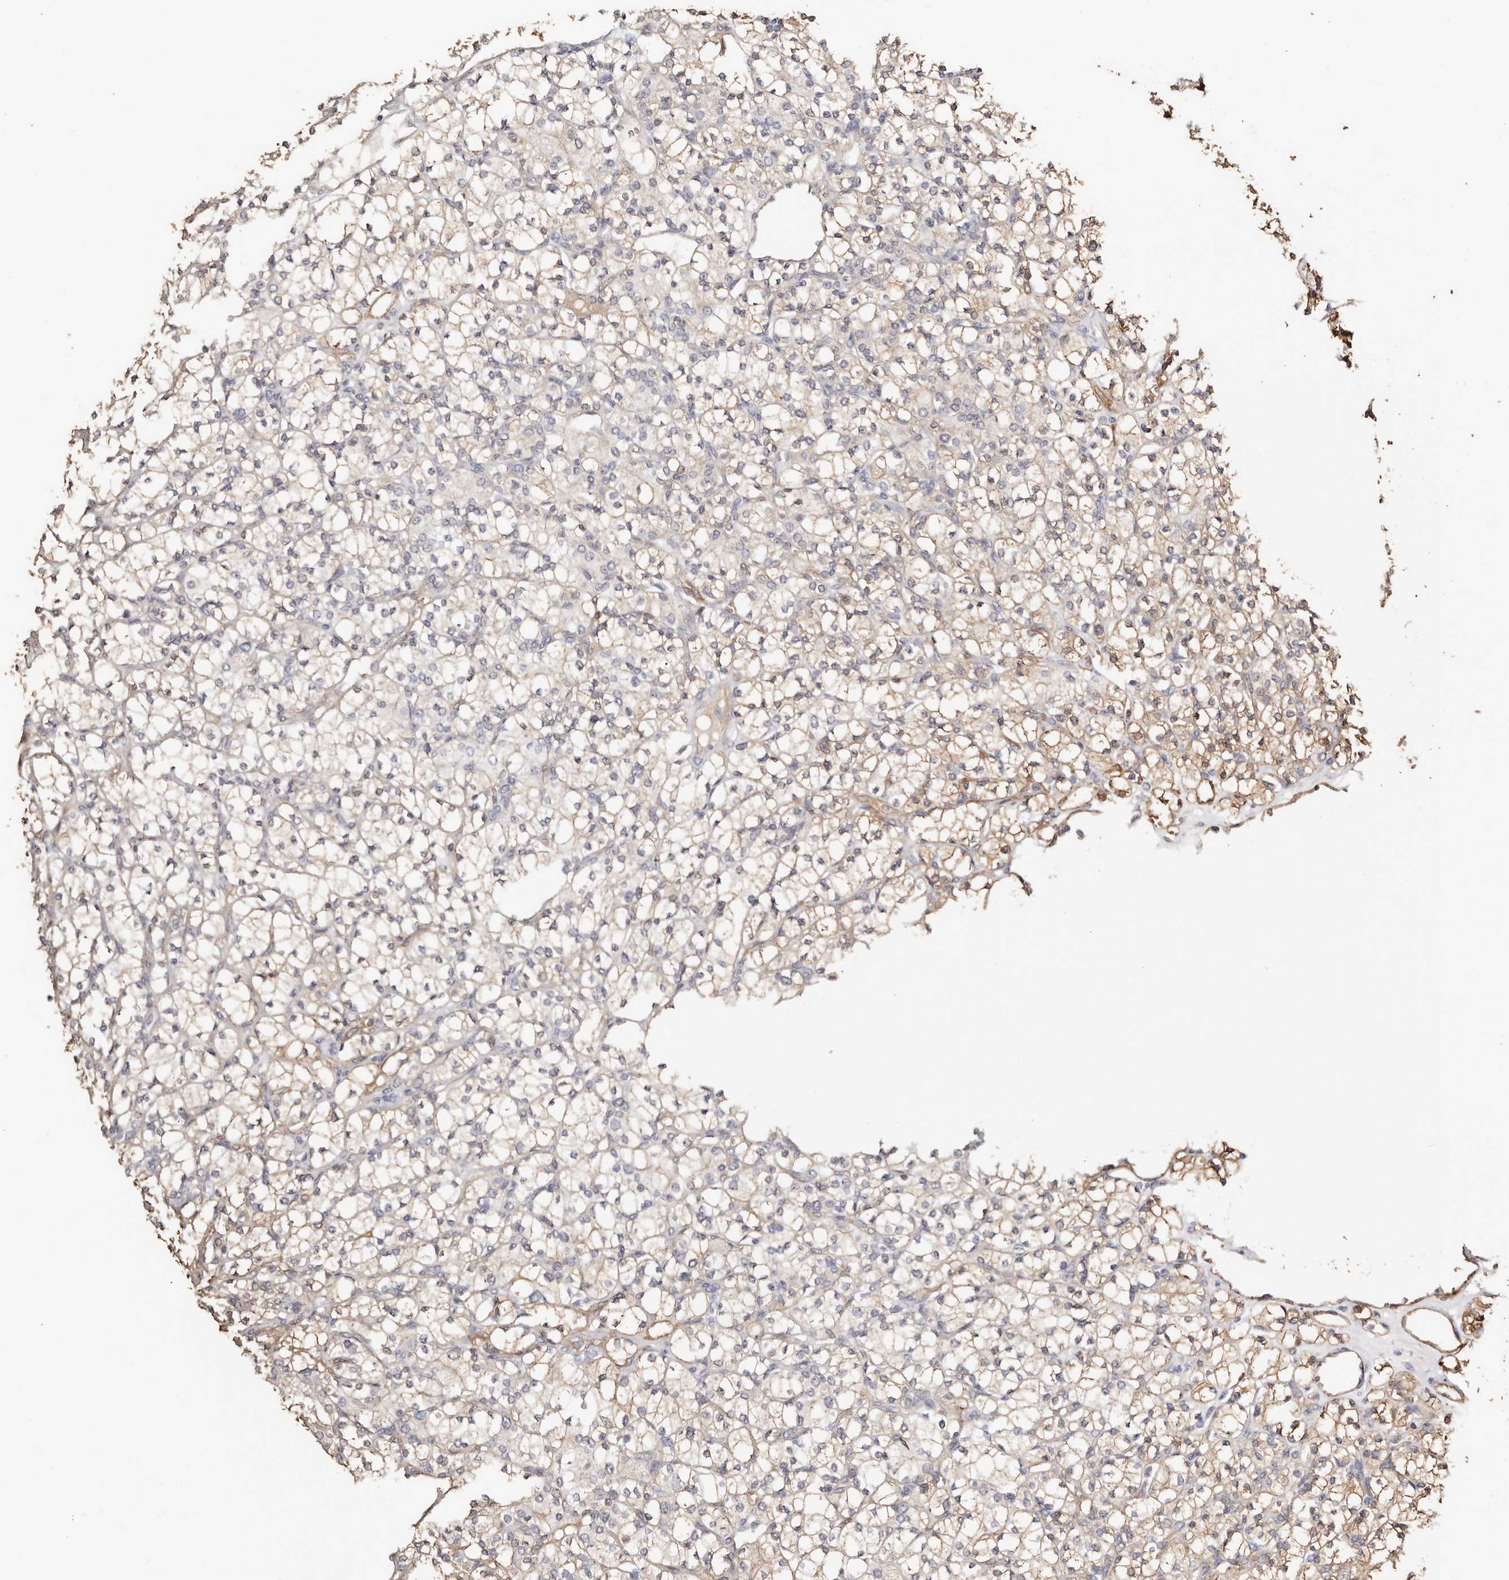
{"staining": {"intensity": "weak", "quantity": ">75%", "location": "cytoplasmic/membranous"}, "tissue": "renal cancer", "cell_type": "Tumor cells", "image_type": "cancer", "snomed": [{"axis": "morphology", "description": "Adenocarcinoma, NOS"}, {"axis": "topography", "description": "Kidney"}], "caption": "Protein expression analysis of human renal cancer reveals weak cytoplasmic/membranous expression in about >75% of tumor cells.", "gene": "TGM2", "patient": {"sex": "male", "age": 77}}